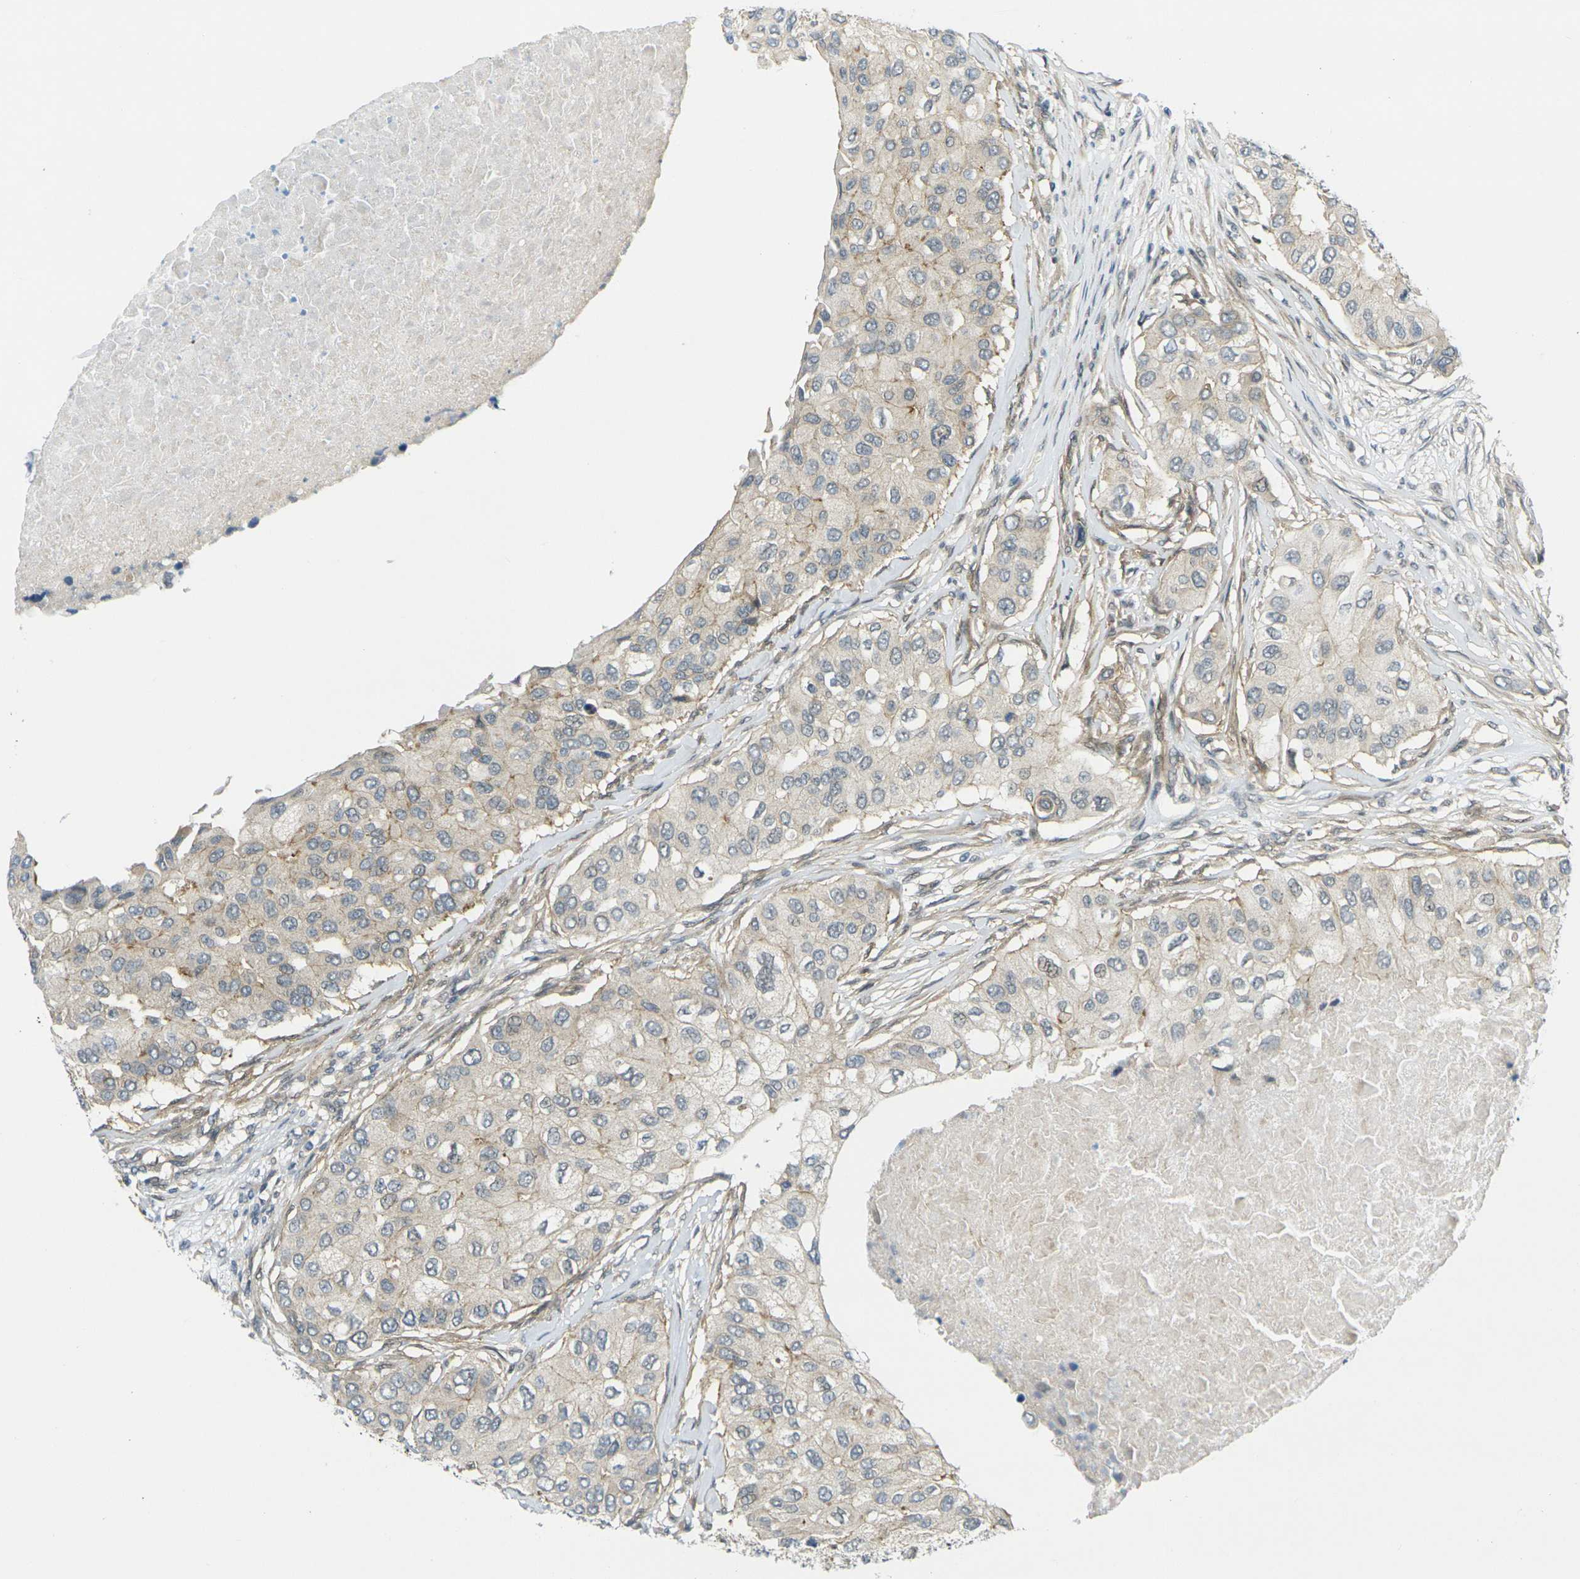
{"staining": {"intensity": "weak", "quantity": "<25%", "location": "cytoplasmic/membranous"}, "tissue": "breast cancer", "cell_type": "Tumor cells", "image_type": "cancer", "snomed": [{"axis": "morphology", "description": "Normal tissue, NOS"}, {"axis": "morphology", "description": "Duct carcinoma"}, {"axis": "topography", "description": "Breast"}], "caption": "The immunohistochemistry (IHC) micrograph has no significant expression in tumor cells of invasive ductal carcinoma (breast) tissue.", "gene": "KCTD10", "patient": {"sex": "female", "age": 49}}